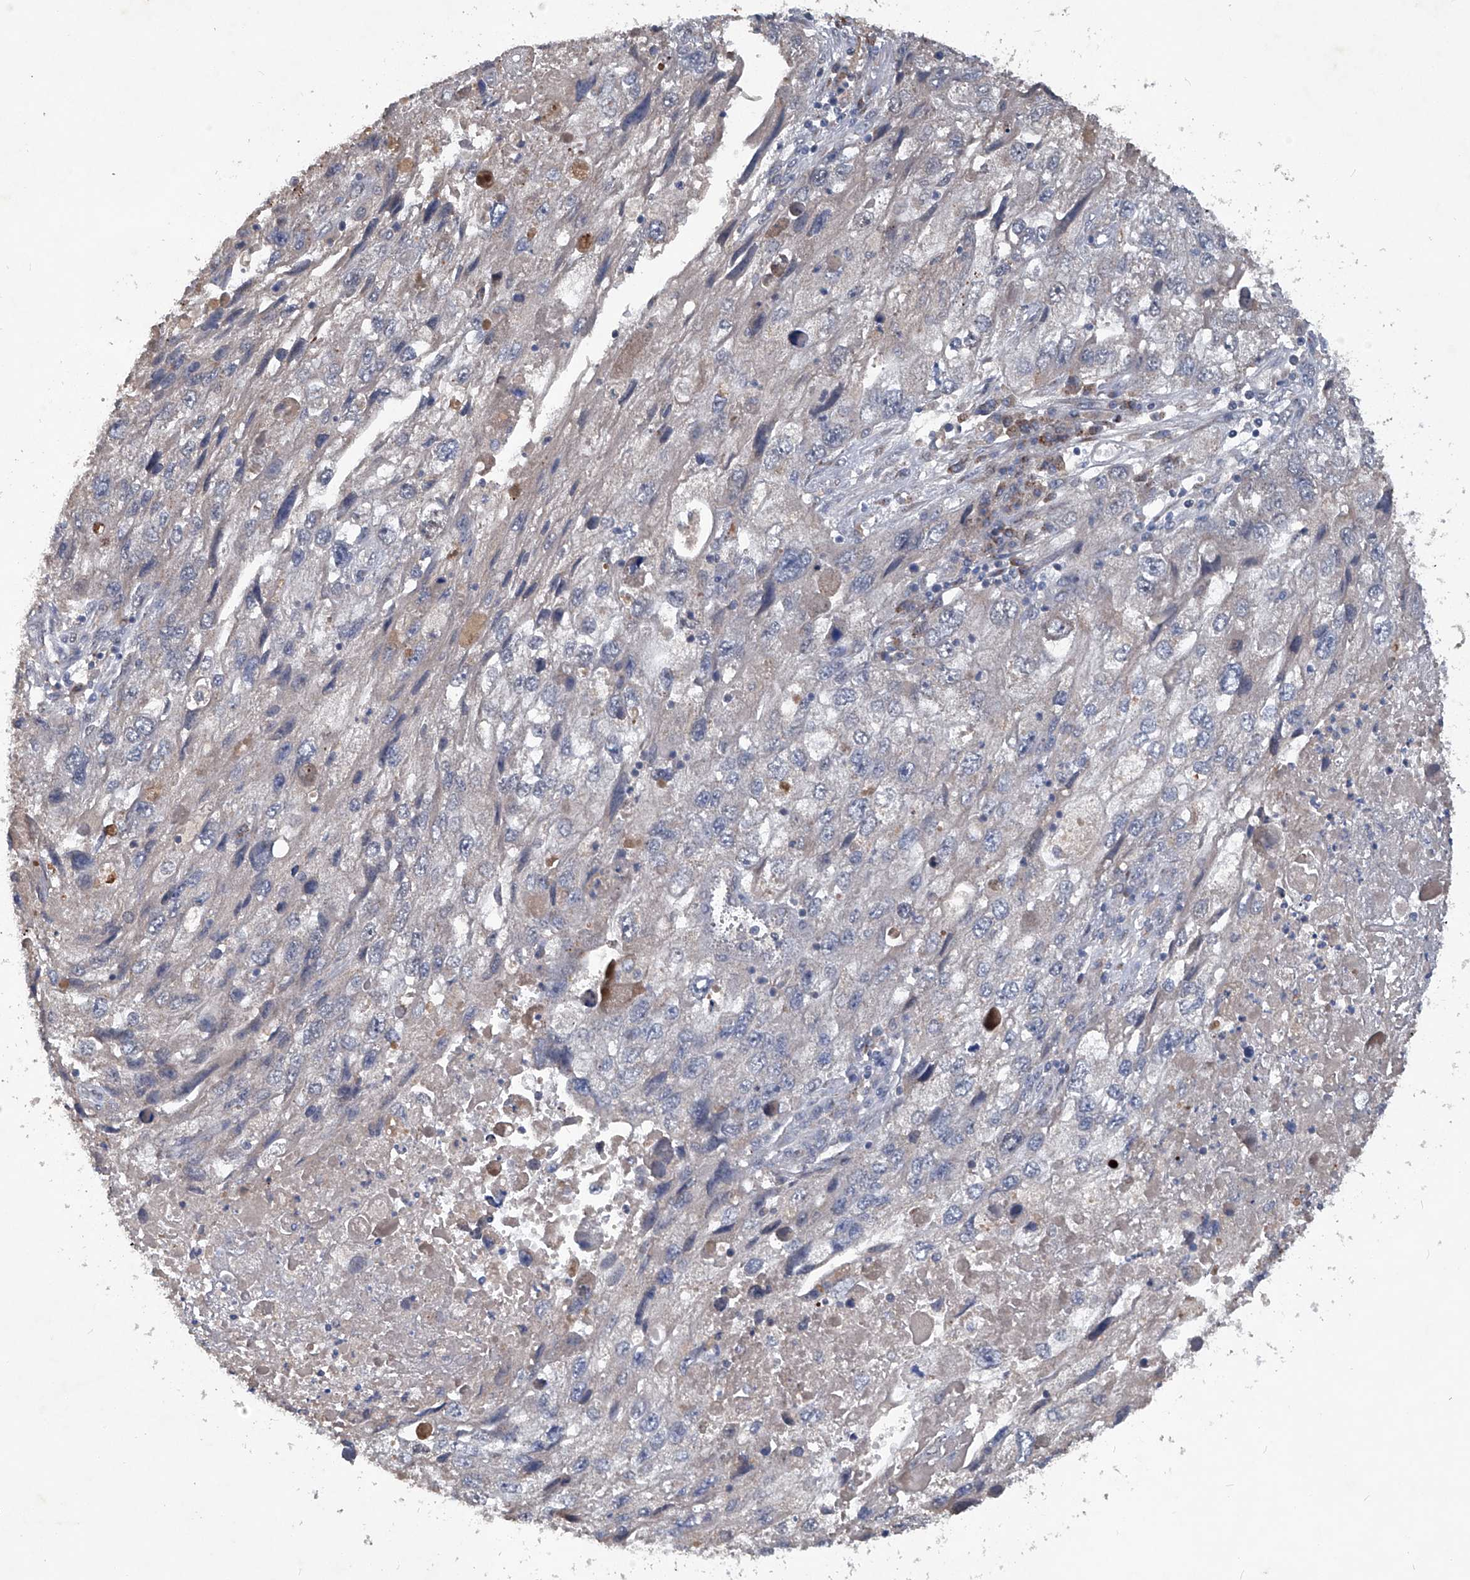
{"staining": {"intensity": "negative", "quantity": "none", "location": "none"}, "tissue": "endometrial cancer", "cell_type": "Tumor cells", "image_type": "cancer", "snomed": [{"axis": "morphology", "description": "Adenocarcinoma, NOS"}, {"axis": "topography", "description": "Endometrium"}], "caption": "This is an immunohistochemistry (IHC) image of endometrial adenocarcinoma. There is no expression in tumor cells.", "gene": "PCSK5", "patient": {"sex": "female", "age": 49}}